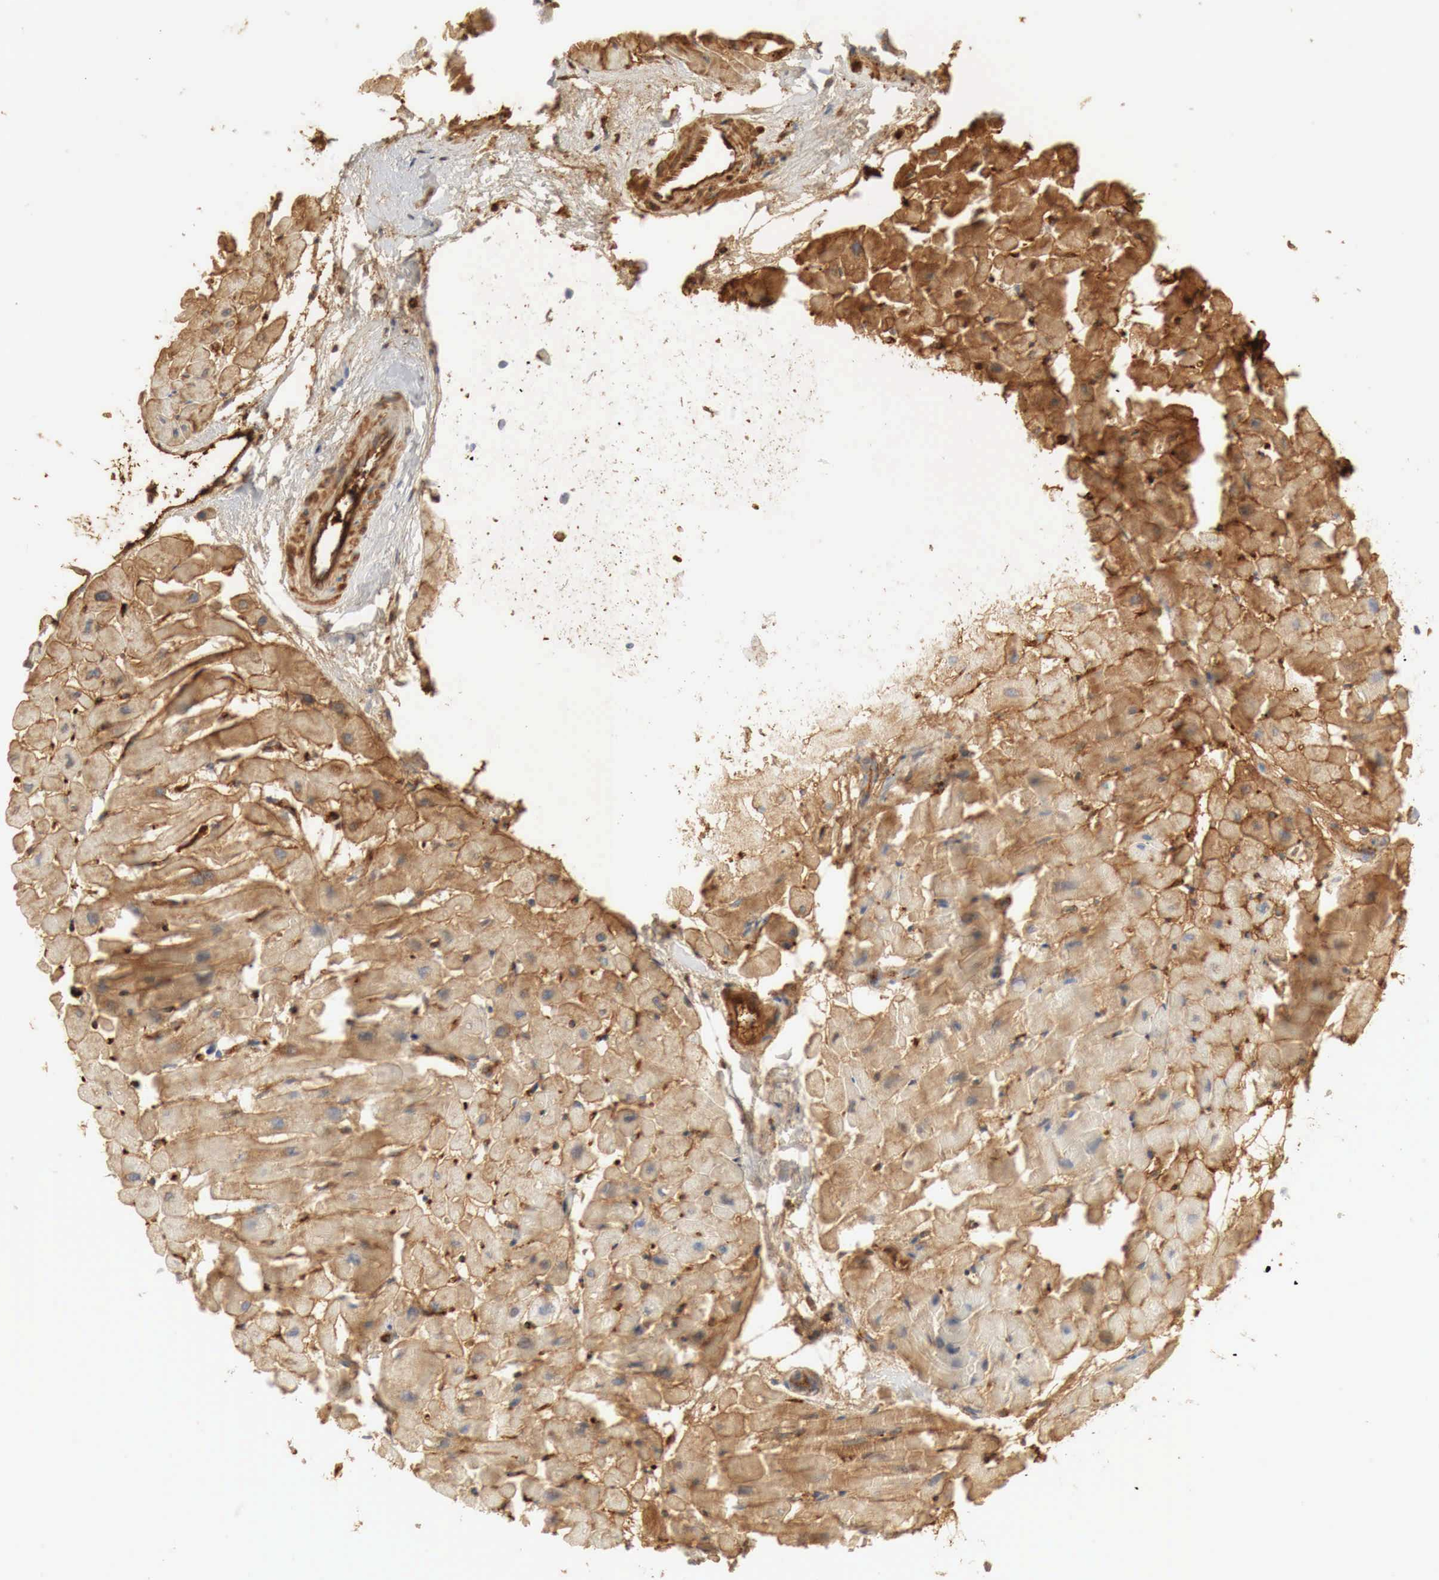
{"staining": {"intensity": "moderate", "quantity": ">75%", "location": "cytoplasmic/membranous"}, "tissue": "heart muscle", "cell_type": "Cardiomyocytes", "image_type": "normal", "snomed": [{"axis": "morphology", "description": "Normal tissue, NOS"}, {"axis": "topography", "description": "Heart"}], "caption": "IHC (DAB) staining of benign human heart muscle shows moderate cytoplasmic/membranous protein expression in approximately >75% of cardiomyocytes. (DAB (3,3'-diaminobenzidine) IHC, brown staining for protein, blue staining for nuclei).", "gene": "IGLC3", "patient": {"sex": "male", "age": 45}}